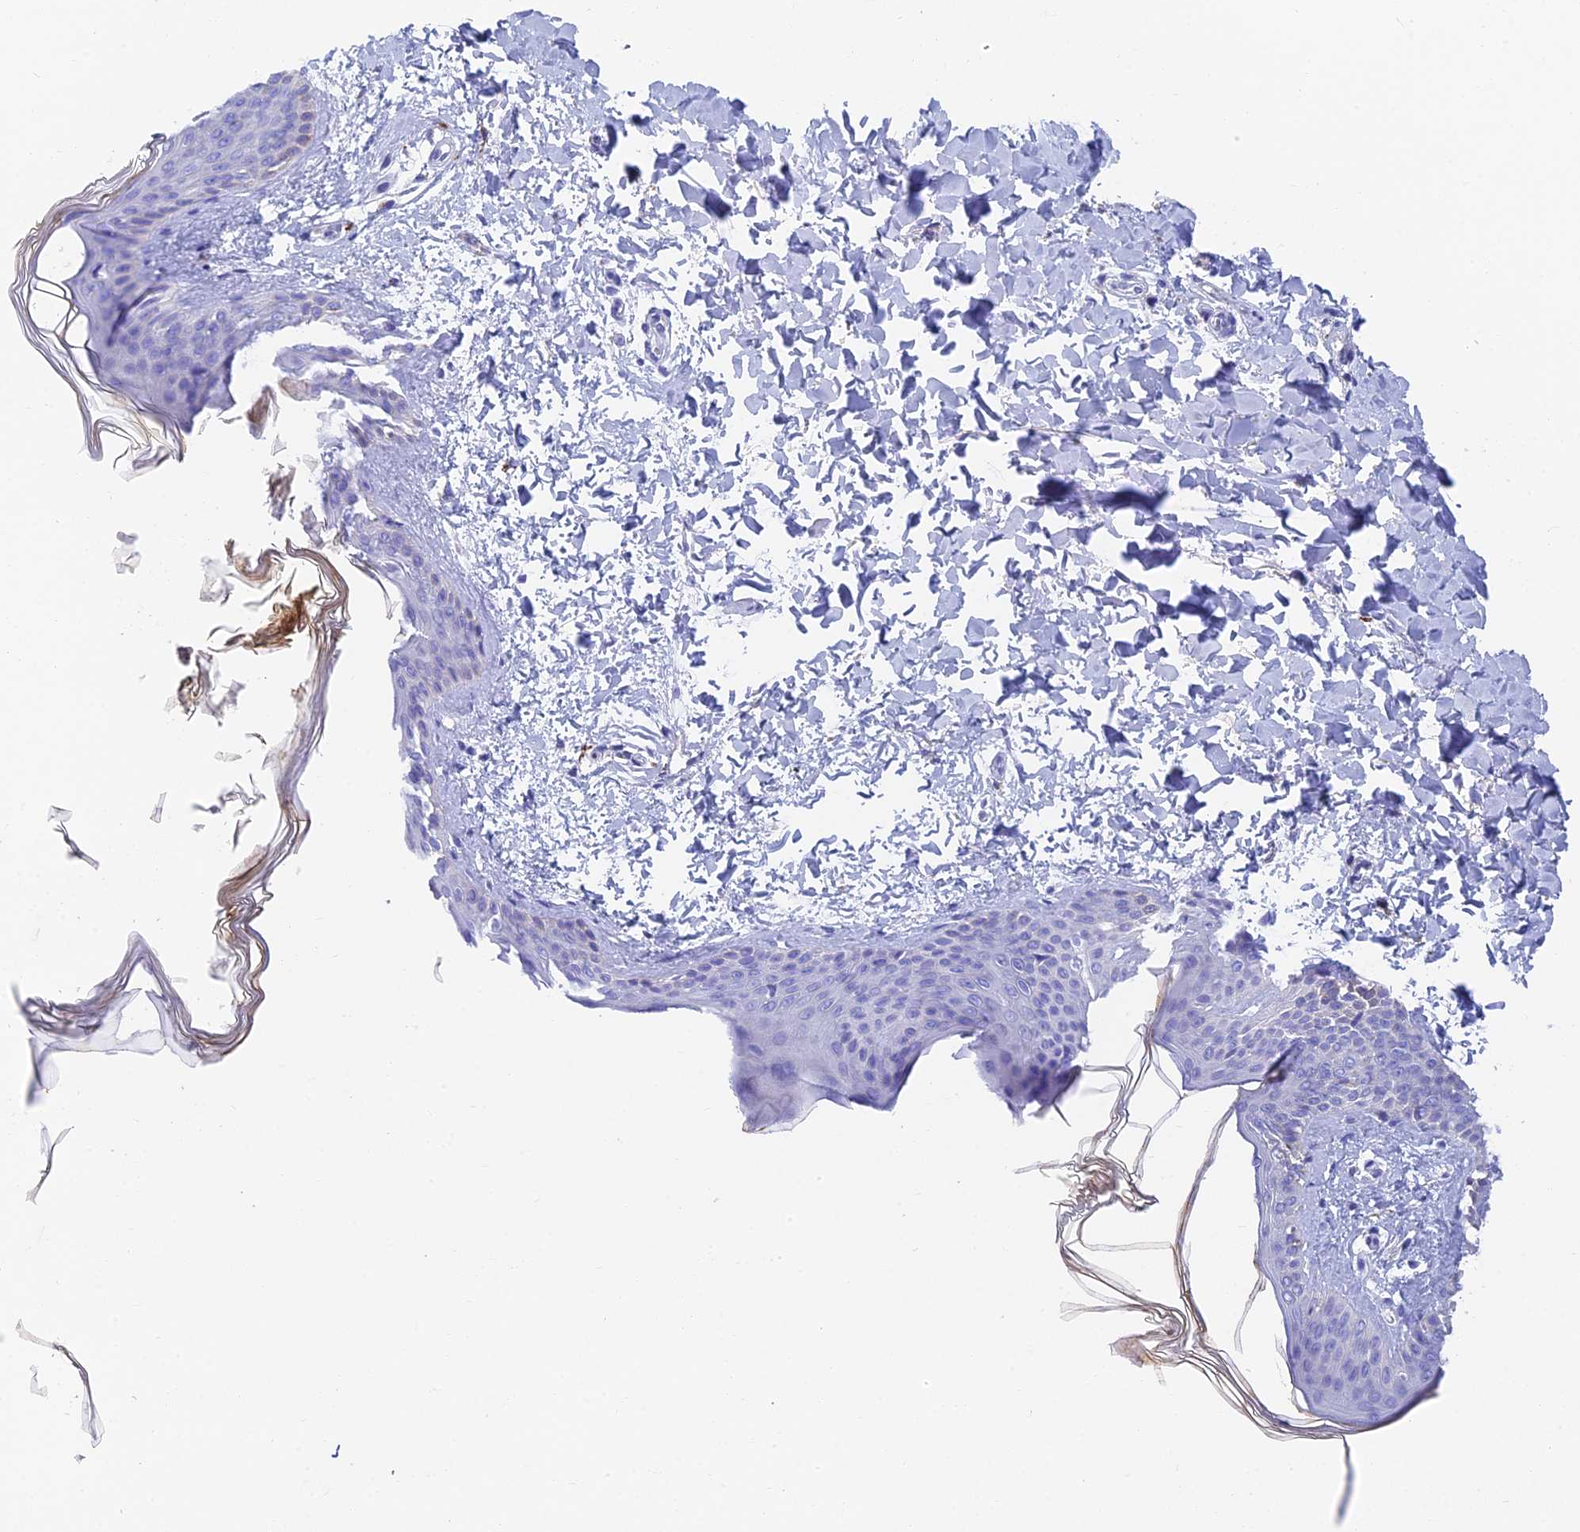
{"staining": {"intensity": "negative", "quantity": "none", "location": "none"}, "tissue": "skin", "cell_type": "Fibroblasts", "image_type": "normal", "snomed": [{"axis": "morphology", "description": "Normal tissue, NOS"}, {"axis": "topography", "description": "Skin"}], "caption": "An immunohistochemistry image of unremarkable skin is shown. There is no staining in fibroblasts of skin. (DAB (3,3'-diaminobenzidine) immunohistochemistry (IHC), high magnification).", "gene": "ADAMTS13", "patient": {"sex": "female", "age": 17}}